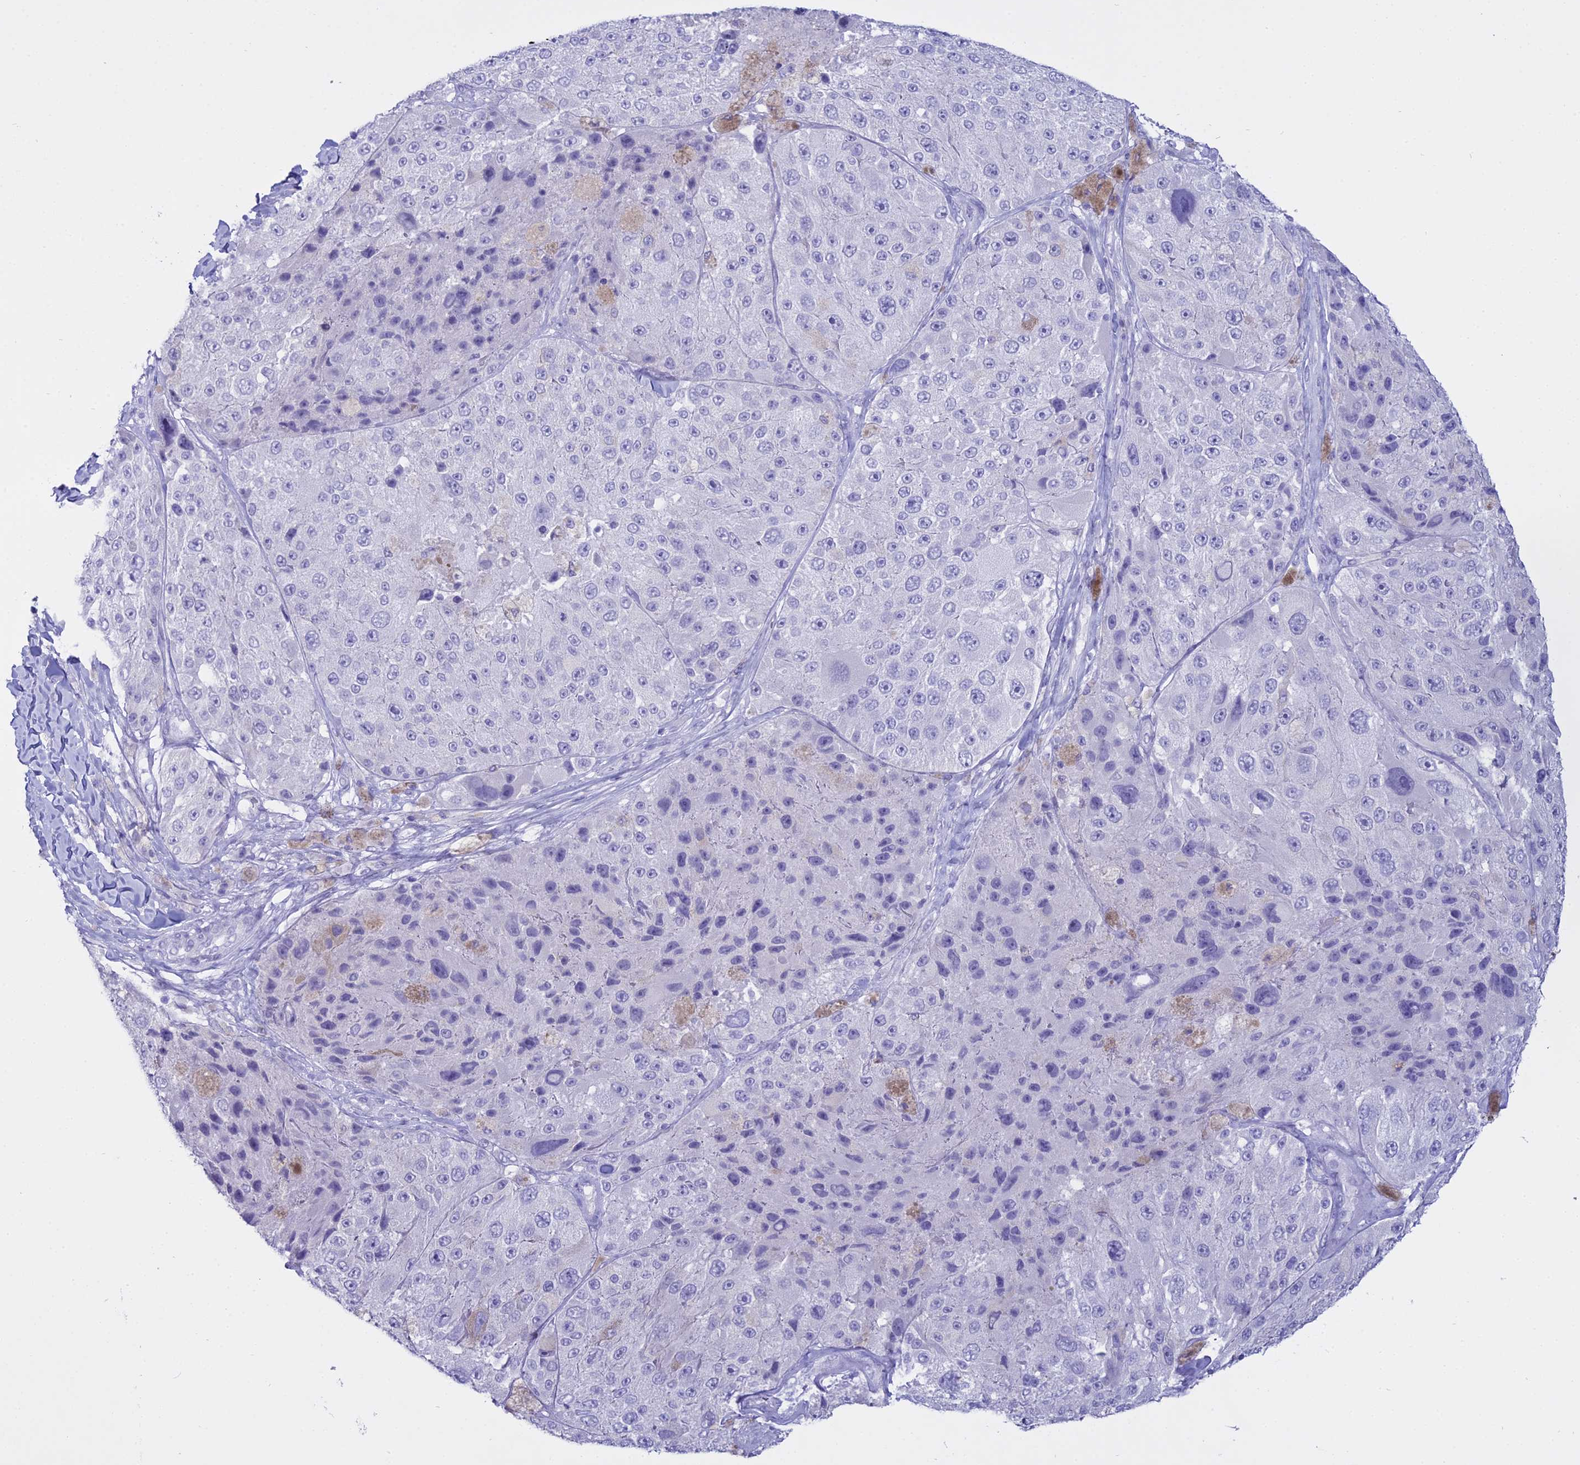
{"staining": {"intensity": "negative", "quantity": "none", "location": "none"}, "tissue": "melanoma", "cell_type": "Tumor cells", "image_type": "cancer", "snomed": [{"axis": "morphology", "description": "Malignant melanoma, Metastatic site"}, {"axis": "topography", "description": "Lymph node"}], "caption": "Immunohistochemistry (IHC) histopathology image of neoplastic tissue: malignant melanoma (metastatic site) stained with DAB shows no significant protein expression in tumor cells. (DAB immunohistochemistry visualized using brightfield microscopy, high magnification).", "gene": "ALPP", "patient": {"sex": "male", "age": 62}}